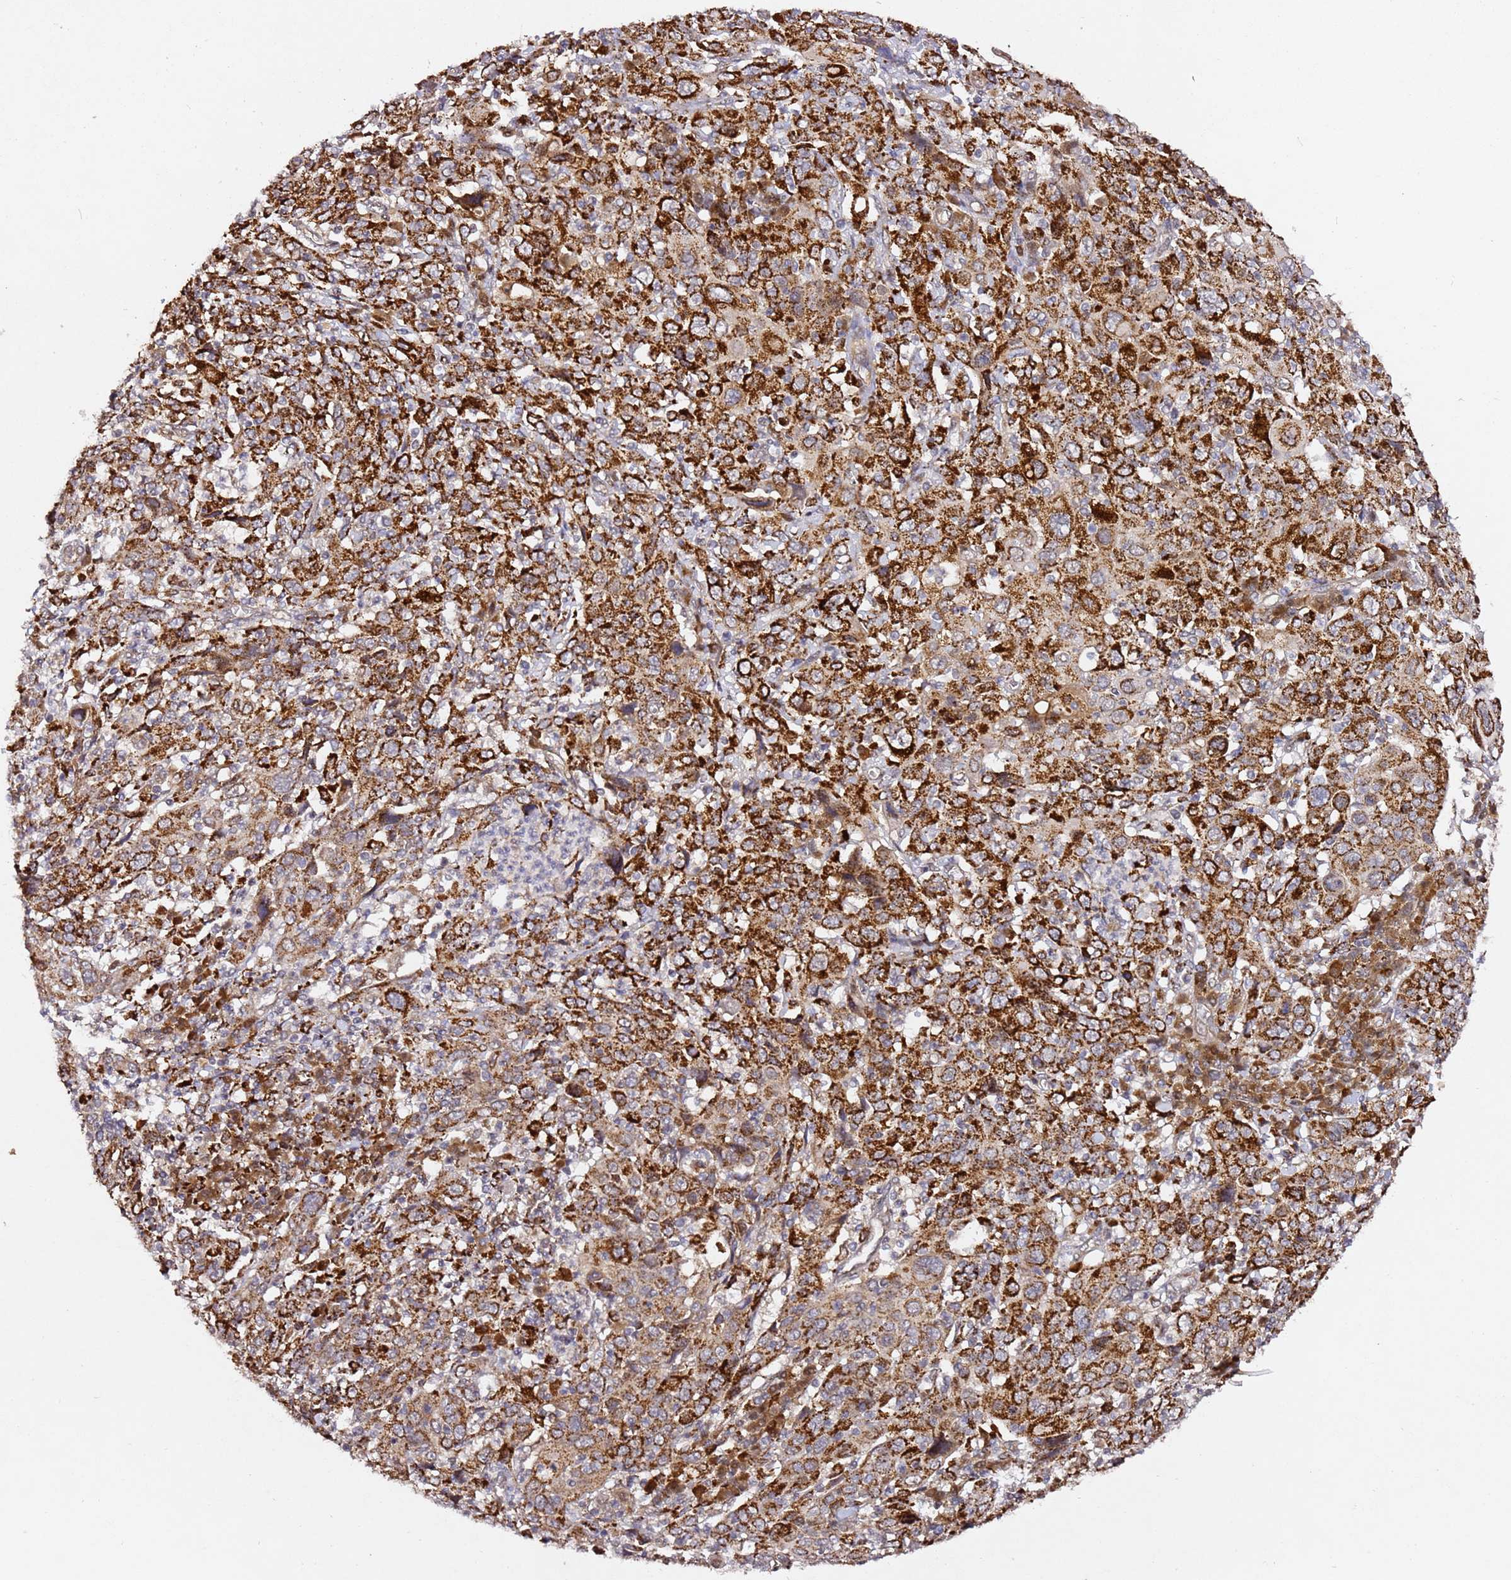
{"staining": {"intensity": "strong", "quantity": ">75%", "location": "cytoplasmic/membranous"}, "tissue": "cervical cancer", "cell_type": "Tumor cells", "image_type": "cancer", "snomed": [{"axis": "morphology", "description": "Squamous cell carcinoma, NOS"}, {"axis": "topography", "description": "Cervix"}], "caption": "Cervical cancer stained for a protein (brown) demonstrates strong cytoplasmic/membranous positive staining in about >75% of tumor cells.", "gene": "ALG11", "patient": {"sex": "female", "age": 46}}